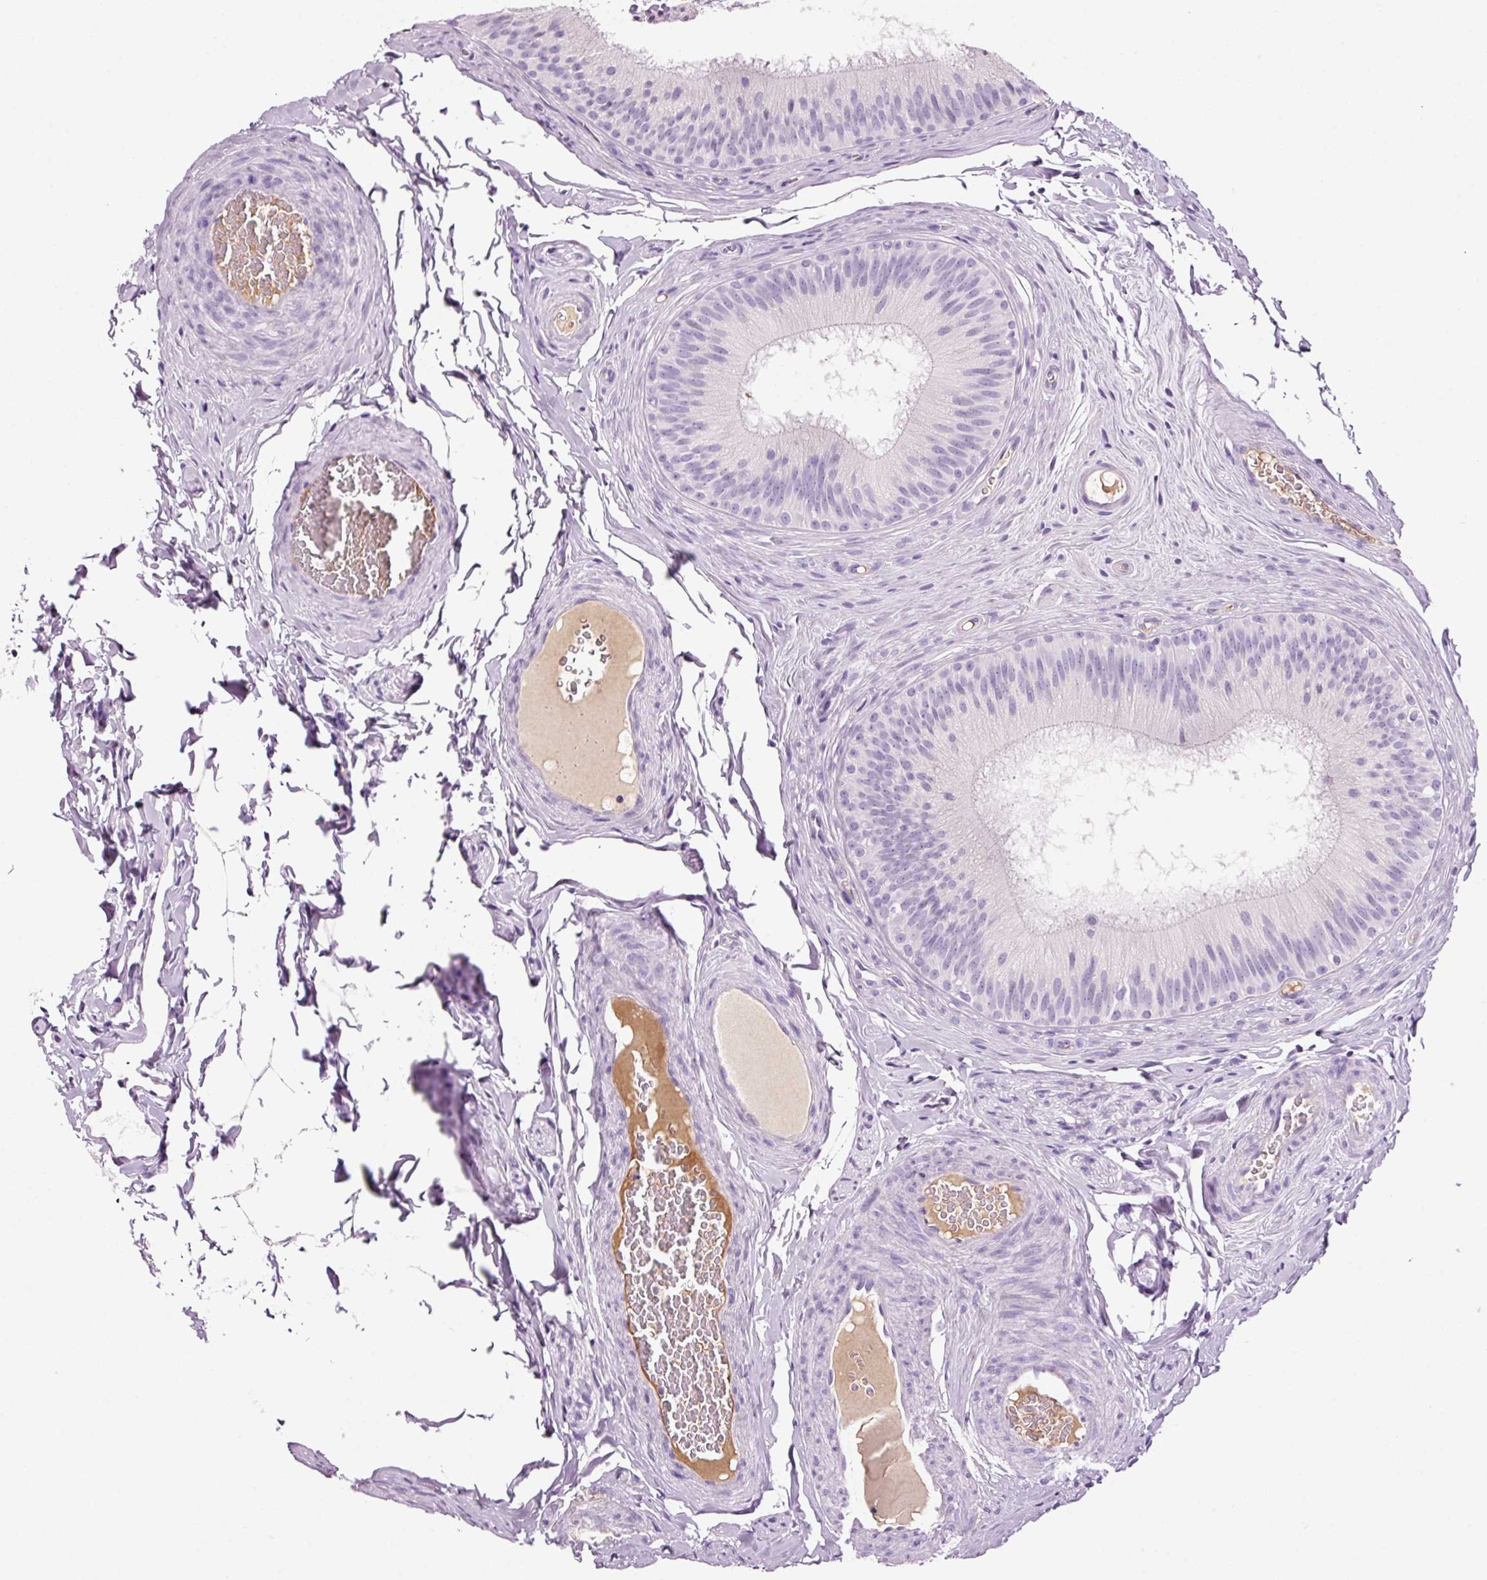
{"staining": {"intensity": "negative", "quantity": "none", "location": "none"}, "tissue": "epididymis", "cell_type": "Glandular cells", "image_type": "normal", "snomed": [{"axis": "morphology", "description": "Normal tissue, NOS"}, {"axis": "topography", "description": "Epididymis"}], "caption": "IHC image of unremarkable epididymis: epididymis stained with DAB (3,3'-diaminobenzidine) exhibits no significant protein positivity in glandular cells. (DAB (3,3'-diaminobenzidine) immunohistochemistry, high magnification).", "gene": "KLF1", "patient": {"sex": "male", "age": 24}}